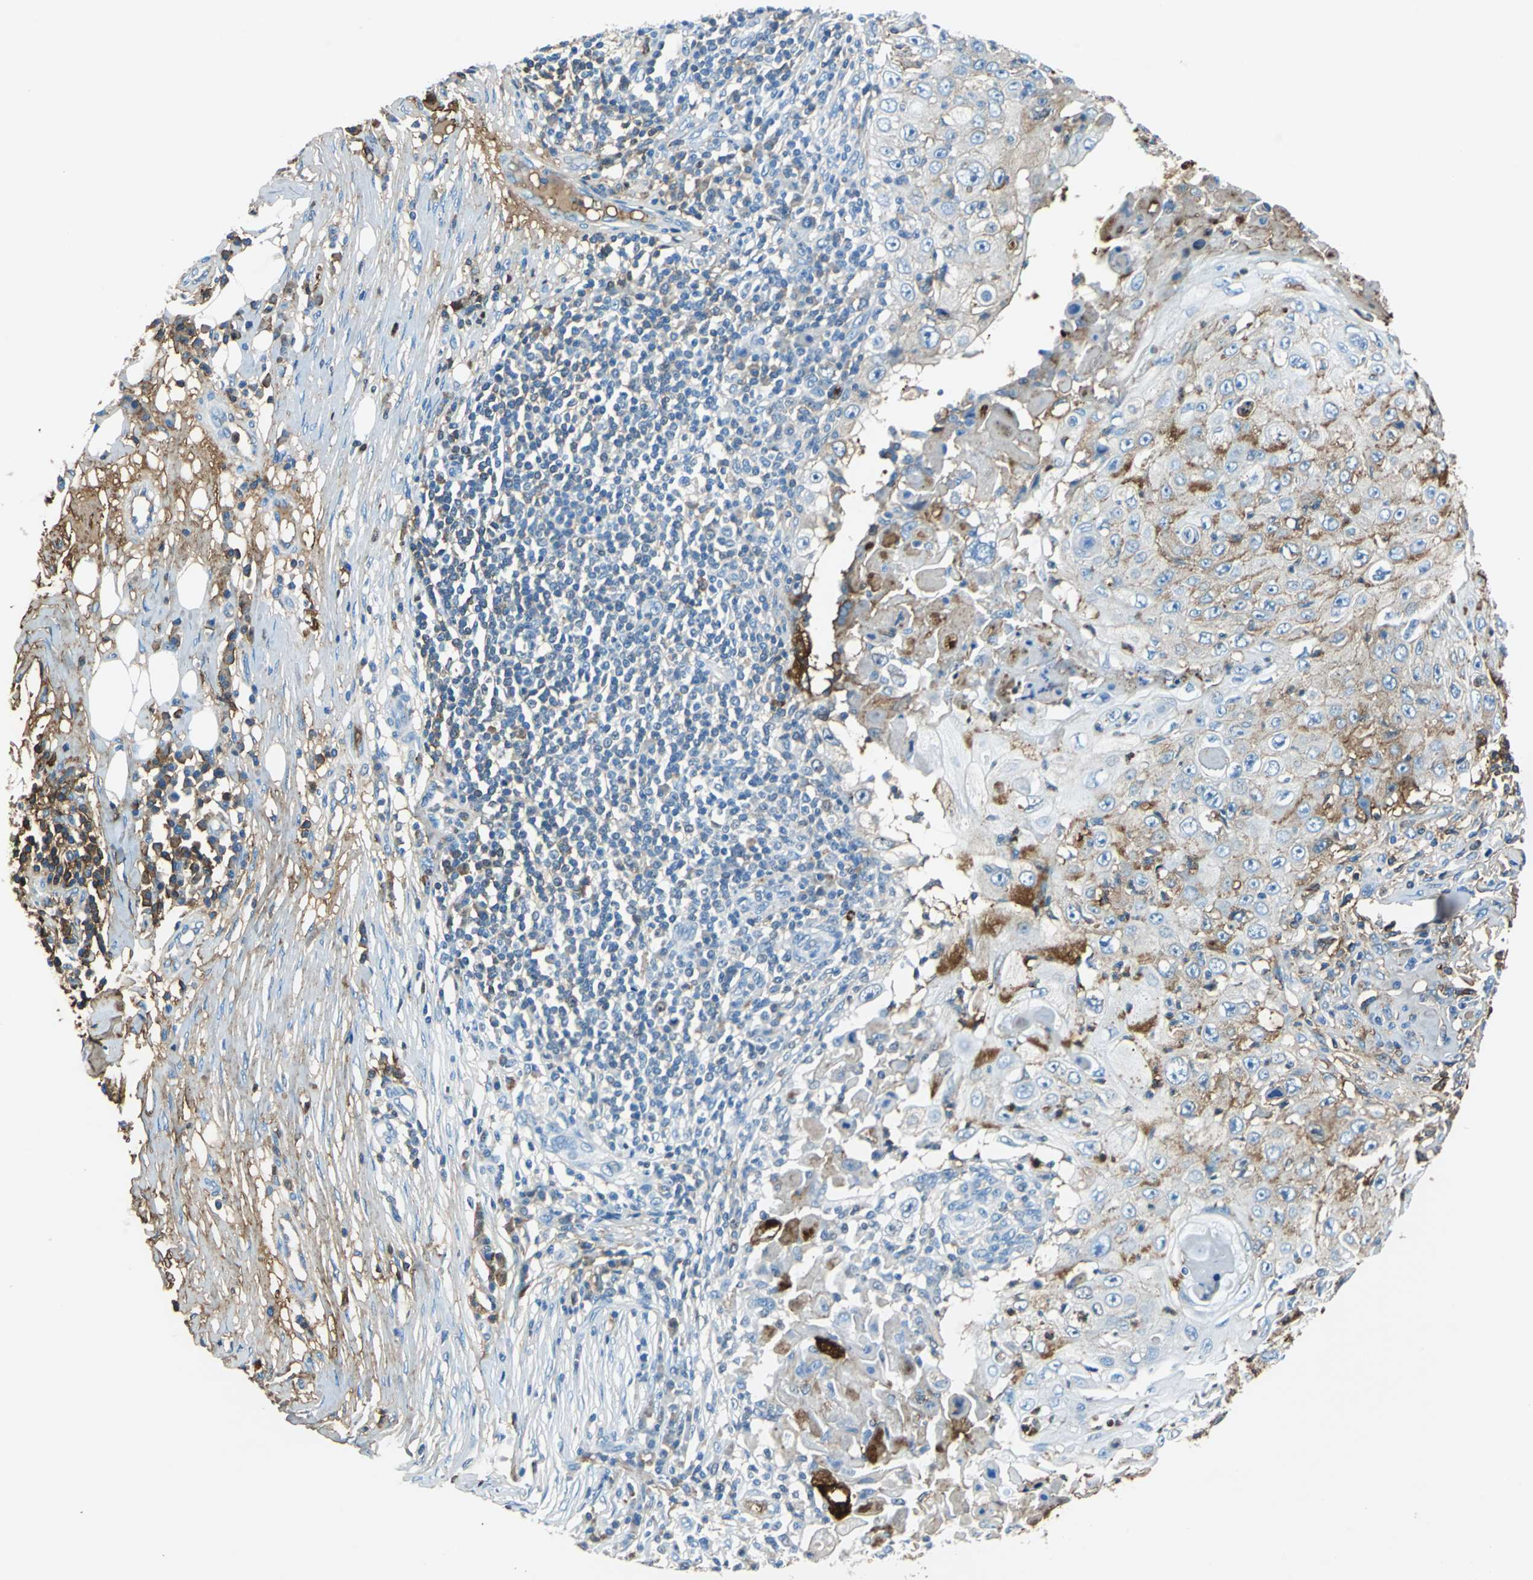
{"staining": {"intensity": "moderate", "quantity": "25%-75%", "location": "cytoplasmic/membranous"}, "tissue": "skin cancer", "cell_type": "Tumor cells", "image_type": "cancer", "snomed": [{"axis": "morphology", "description": "Squamous cell carcinoma, NOS"}, {"axis": "topography", "description": "Skin"}], "caption": "Squamous cell carcinoma (skin) stained with immunohistochemistry reveals moderate cytoplasmic/membranous expression in approximately 25%-75% of tumor cells. Ihc stains the protein in brown and the nuclei are stained blue.", "gene": "ALB", "patient": {"sex": "male", "age": 86}}